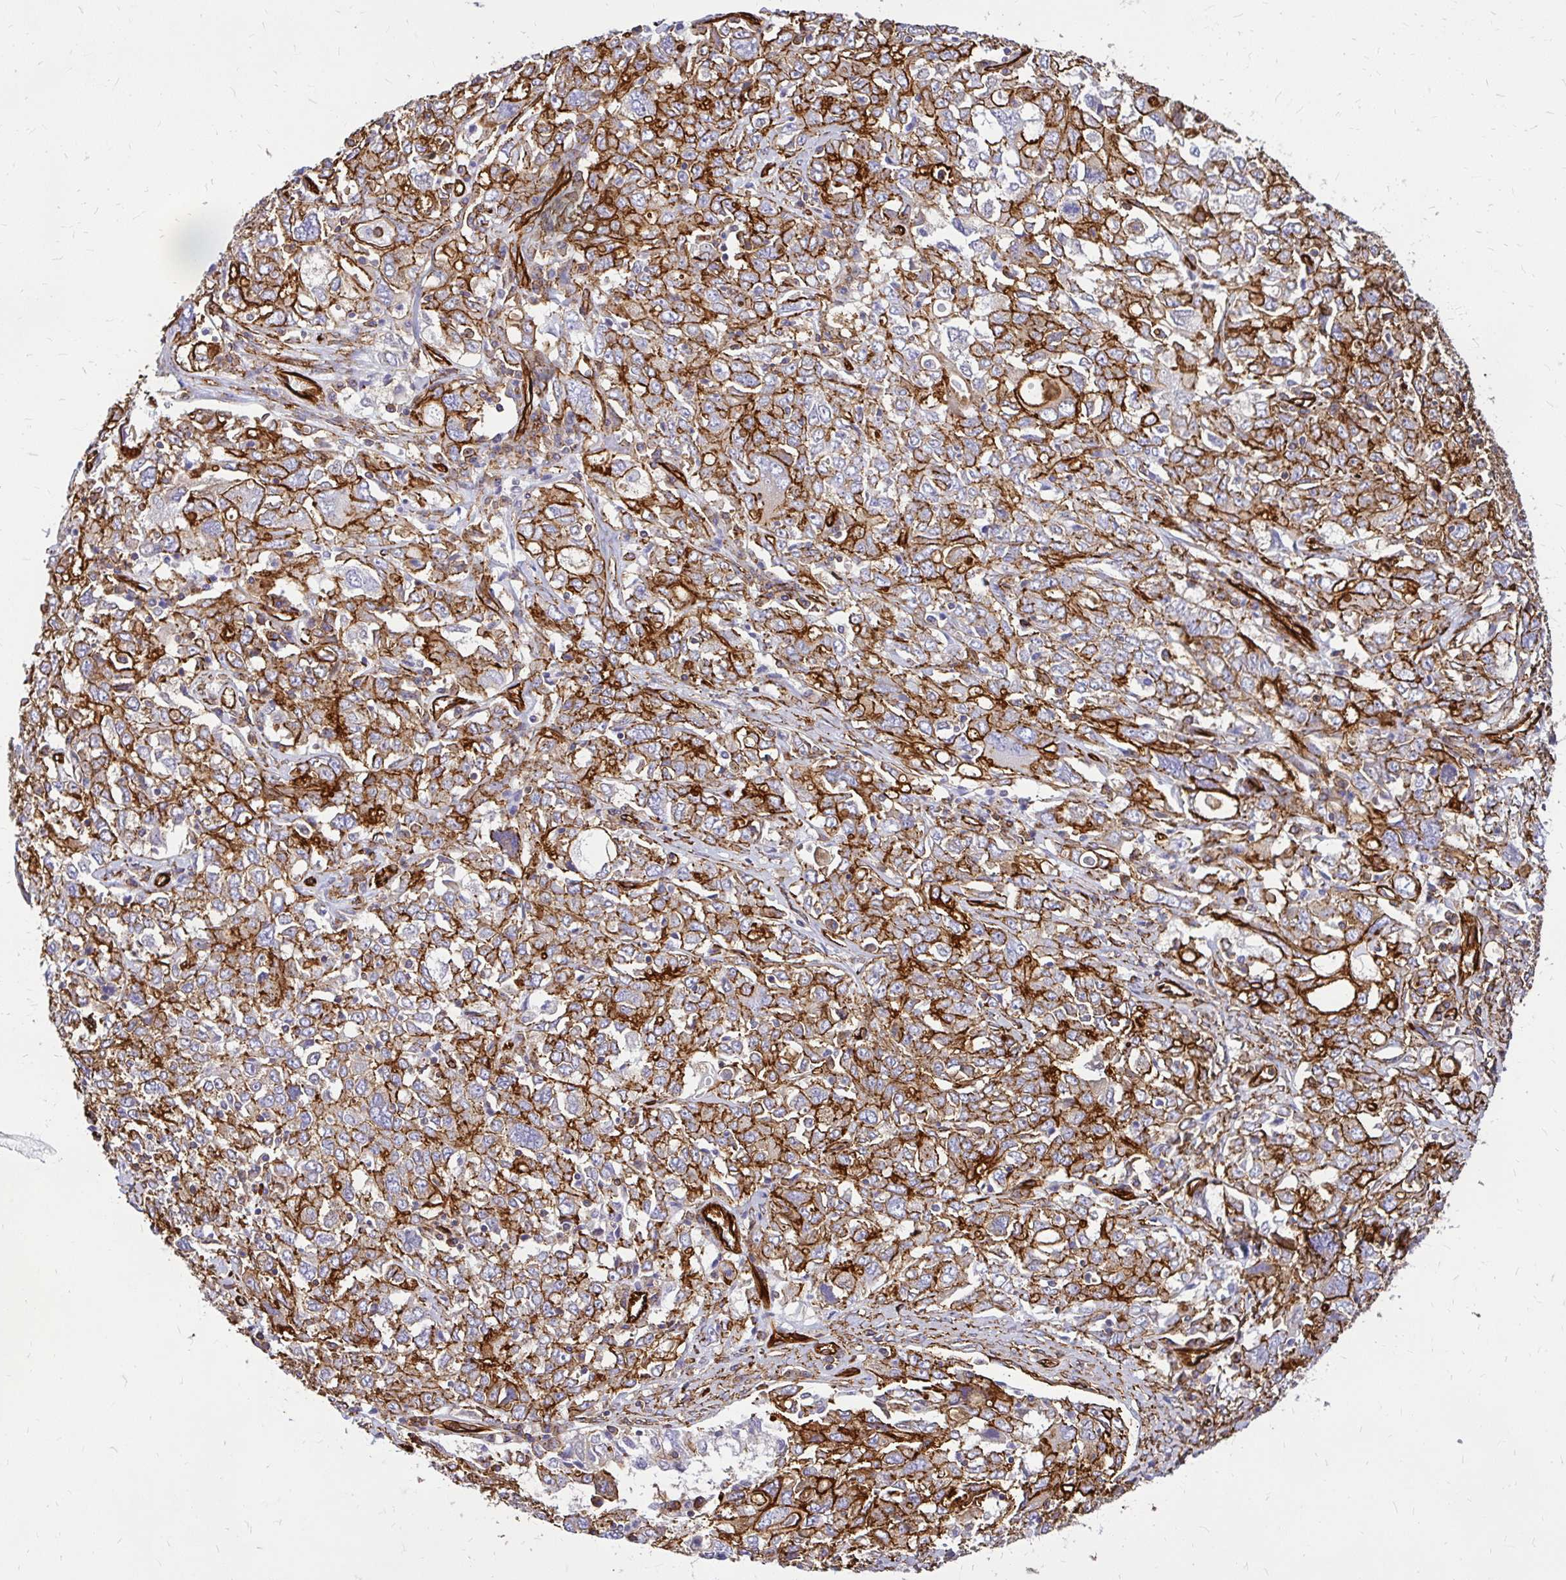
{"staining": {"intensity": "moderate", "quantity": "25%-75%", "location": "cytoplasmic/membranous"}, "tissue": "ovarian cancer", "cell_type": "Tumor cells", "image_type": "cancer", "snomed": [{"axis": "morphology", "description": "Carcinoma, endometroid"}, {"axis": "topography", "description": "Ovary"}], "caption": "Moderate cytoplasmic/membranous positivity for a protein is seen in approximately 25%-75% of tumor cells of endometroid carcinoma (ovarian) using immunohistochemistry.", "gene": "MAP1LC3B", "patient": {"sex": "female", "age": 62}}